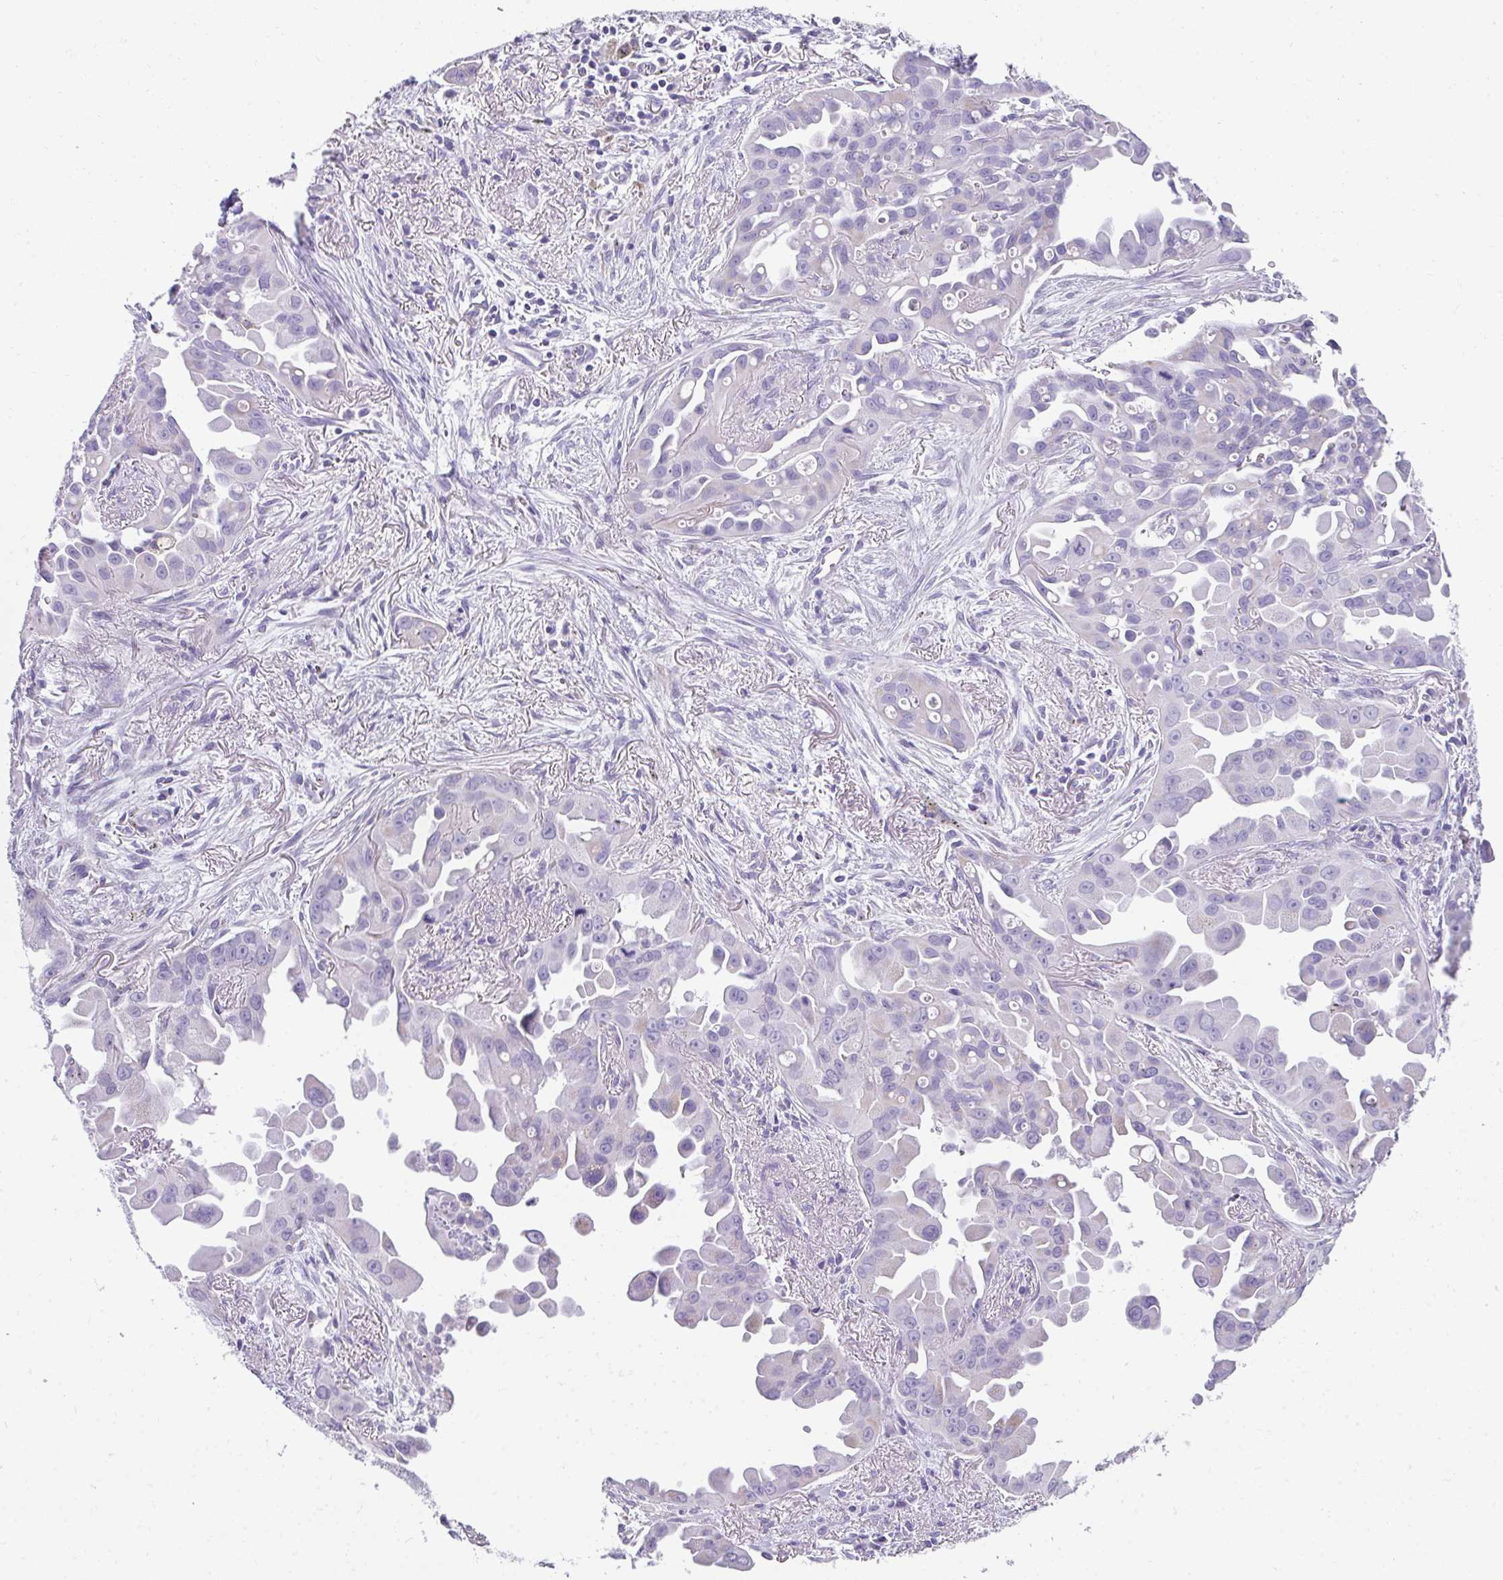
{"staining": {"intensity": "weak", "quantity": "<25%", "location": "cytoplasmic/membranous"}, "tissue": "lung cancer", "cell_type": "Tumor cells", "image_type": "cancer", "snomed": [{"axis": "morphology", "description": "Adenocarcinoma, NOS"}, {"axis": "topography", "description": "Lung"}], "caption": "This photomicrograph is of adenocarcinoma (lung) stained with immunohistochemistry to label a protein in brown with the nuclei are counter-stained blue. There is no staining in tumor cells.", "gene": "RLF", "patient": {"sex": "male", "age": 68}}